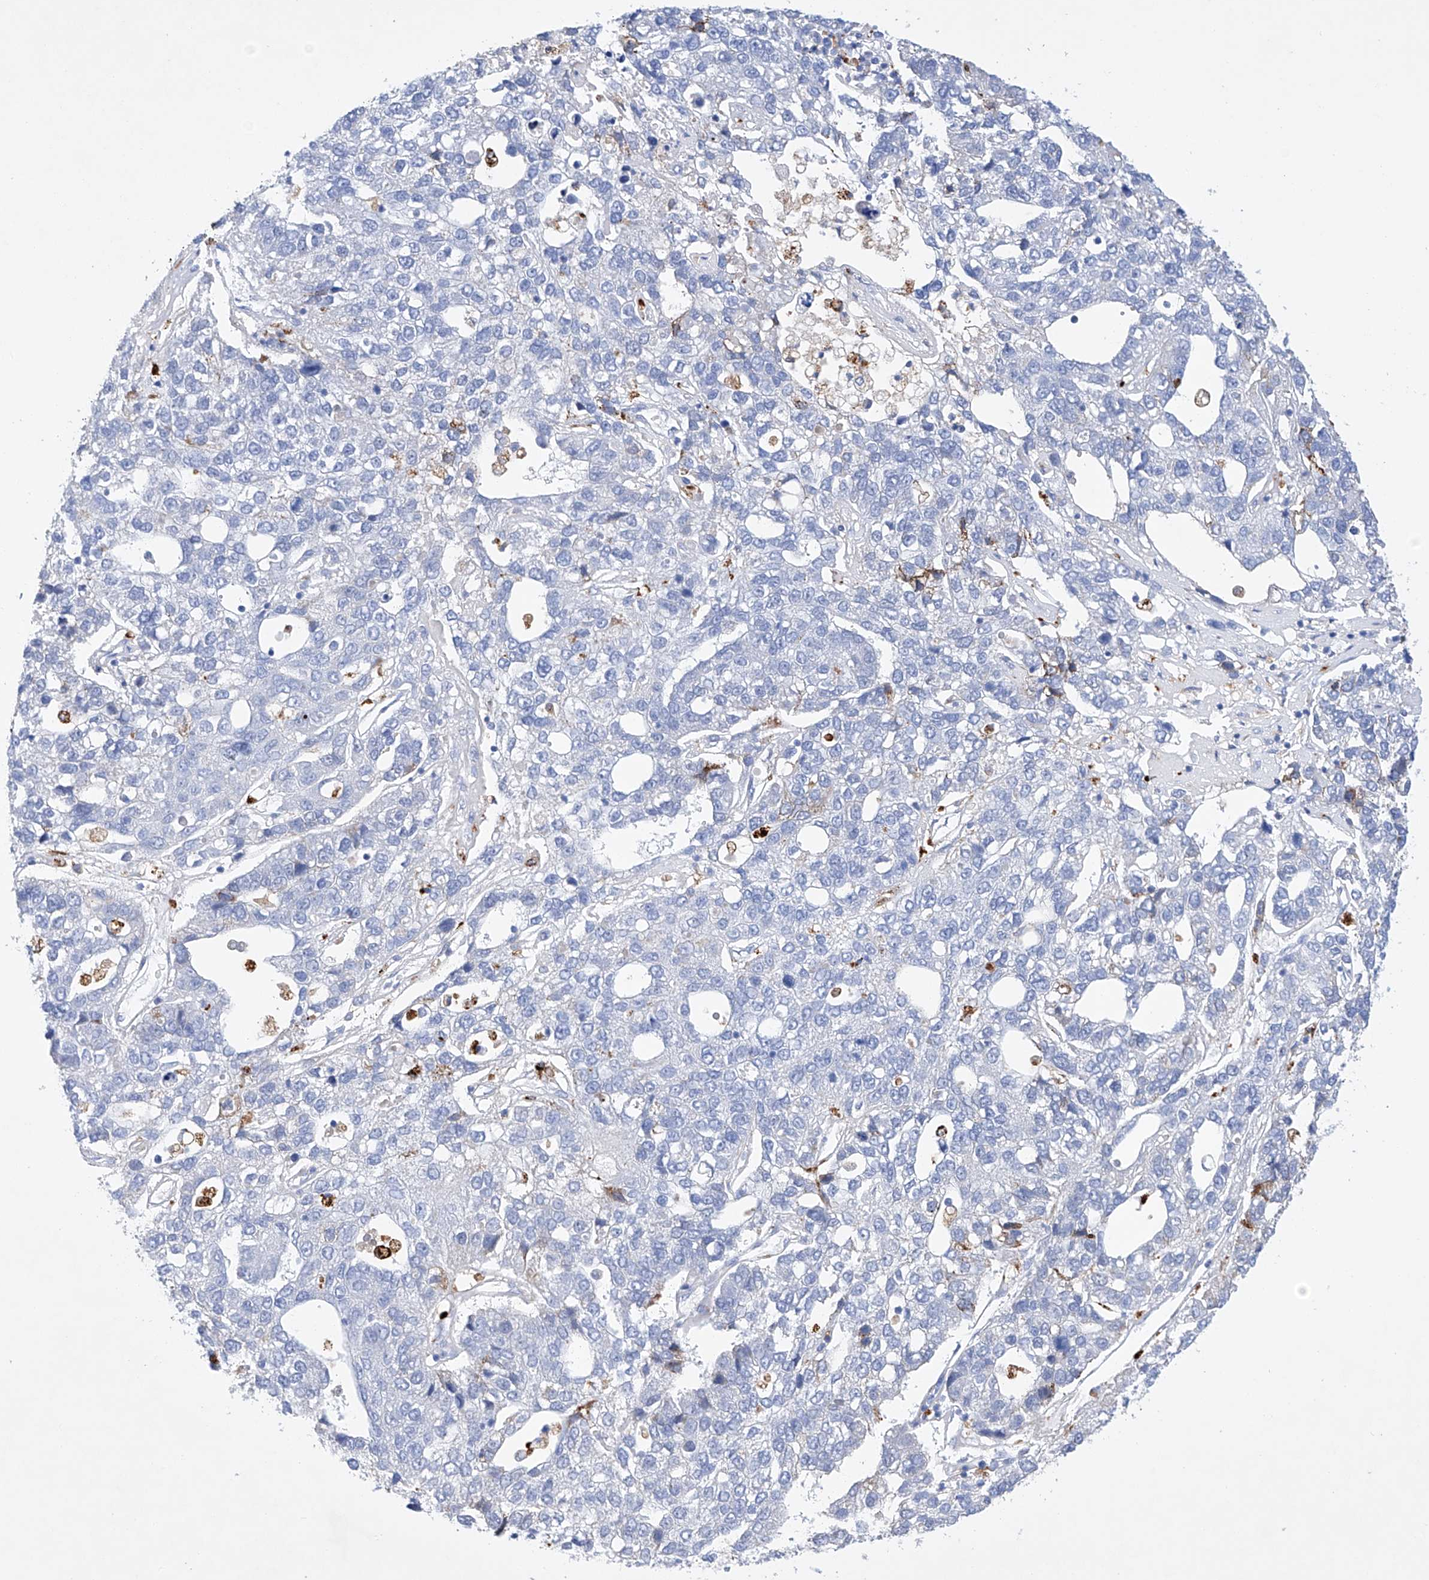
{"staining": {"intensity": "negative", "quantity": "none", "location": "none"}, "tissue": "pancreatic cancer", "cell_type": "Tumor cells", "image_type": "cancer", "snomed": [{"axis": "morphology", "description": "Adenocarcinoma, NOS"}, {"axis": "topography", "description": "Pancreas"}], "caption": "Immunohistochemistry (IHC) image of neoplastic tissue: human pancreatic cancer stained with DAB (3,3'-diaminobenzidine) exhibits no significant protein staining in tumor cells.", "gene": "LURAP1", "patient": {"sex": "female", "age": 61}}